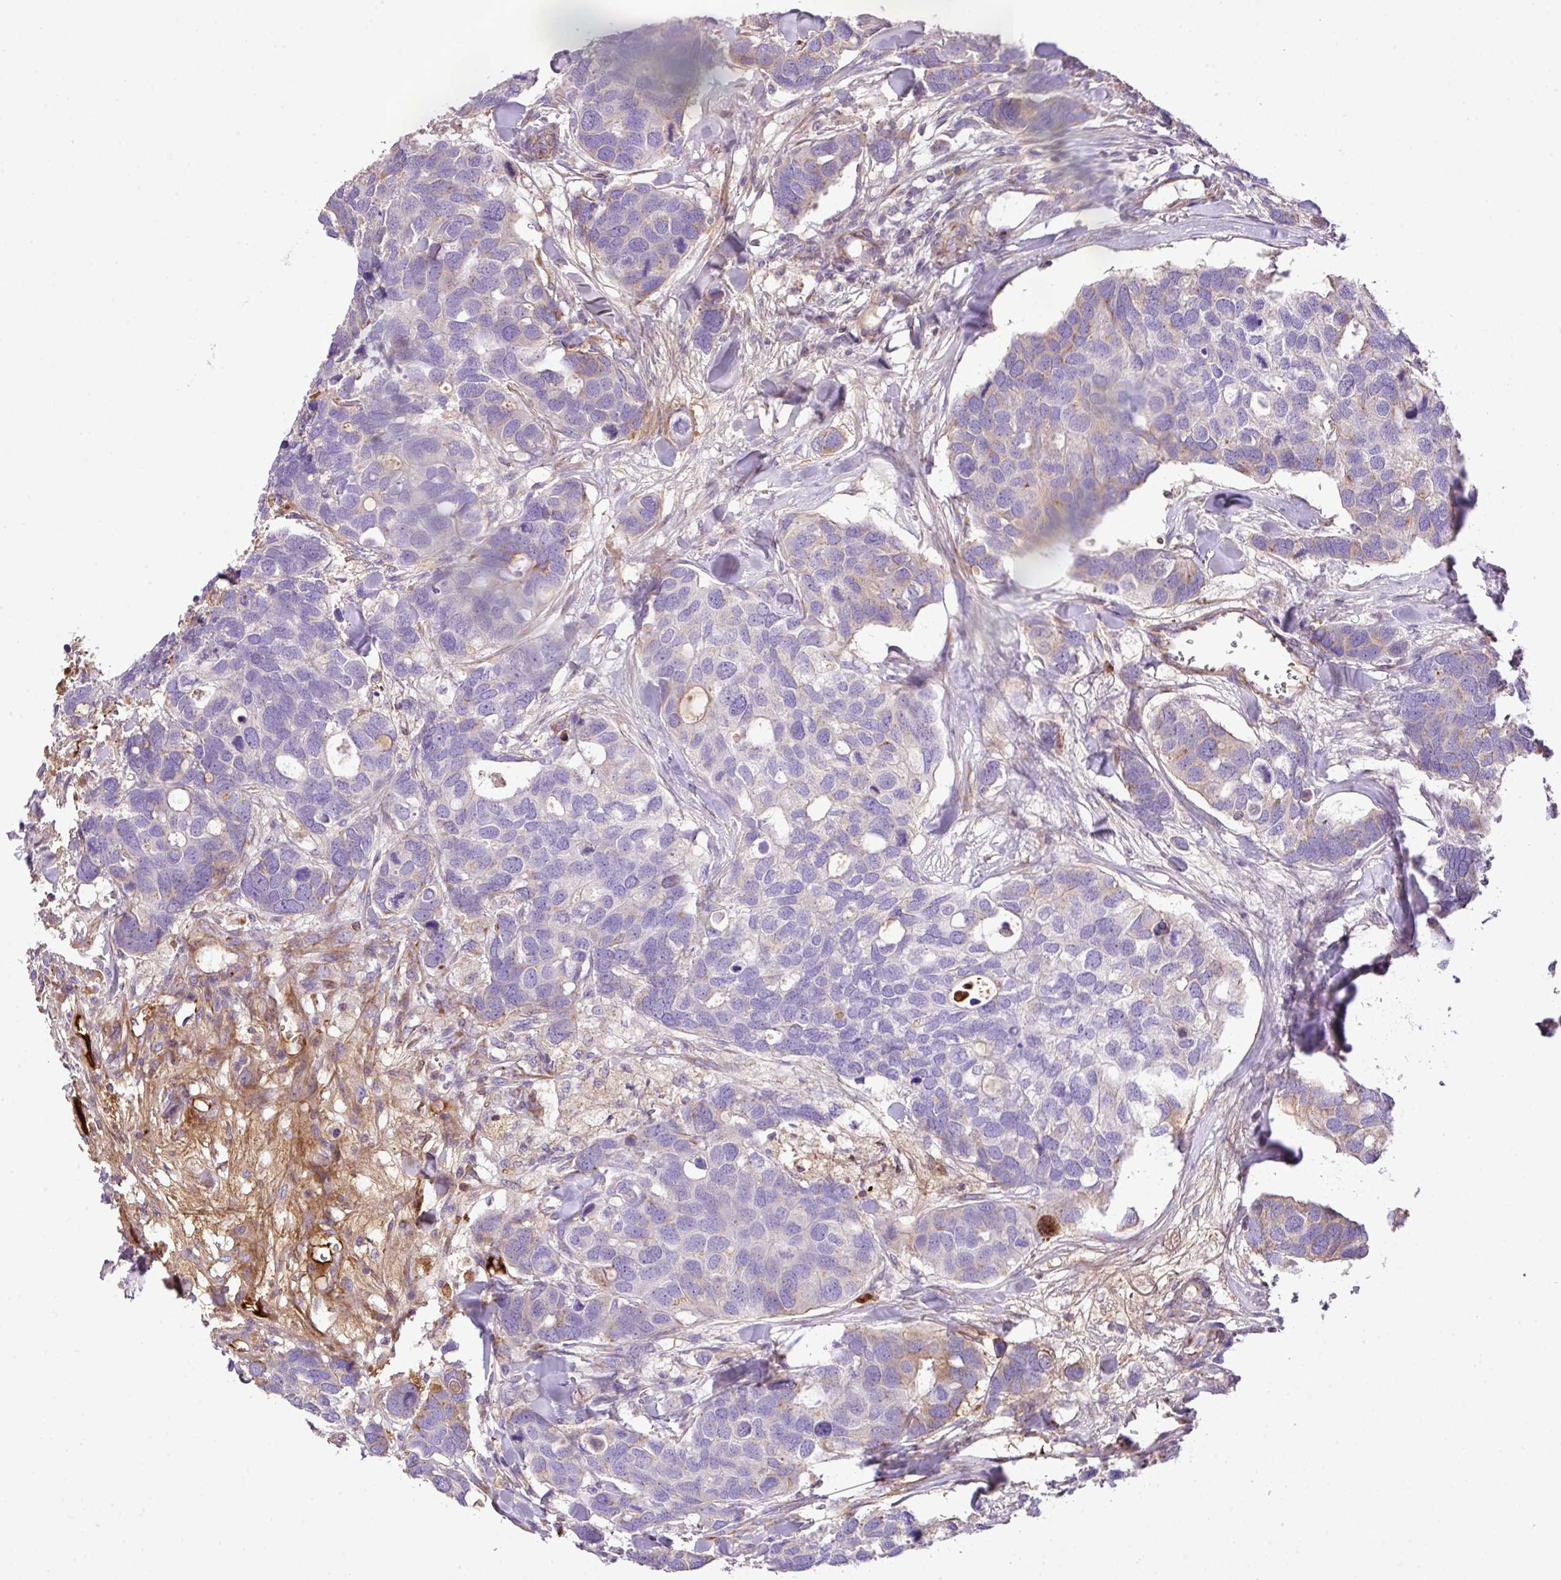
{"staining": {"intensity": "weak", "quantity": "<25%", "location": "cytoplasmic/membranous"}, "tissue": "breast cancer", "cell_type": "Tumor cells", "image_type": "cancer", "snomed": [{"axis": "morphology", "description": "Duct carcinoma"}, {"axis": "topography", "description": "Breast"}], "caption": "DAB (3,3'-diaminobenzidine) immunohistochemical staining of breast cancer (infiltrating ductal carcinoma) demonstrates no significant expression in tumor cells. (Stains: DAB immunohistochemistry with hematoxylin counter stain, Microscopy: brightfield microscopy at high magnification).", "gene": "CTXN2", "patient": {"sex": "female", "age": 83}}